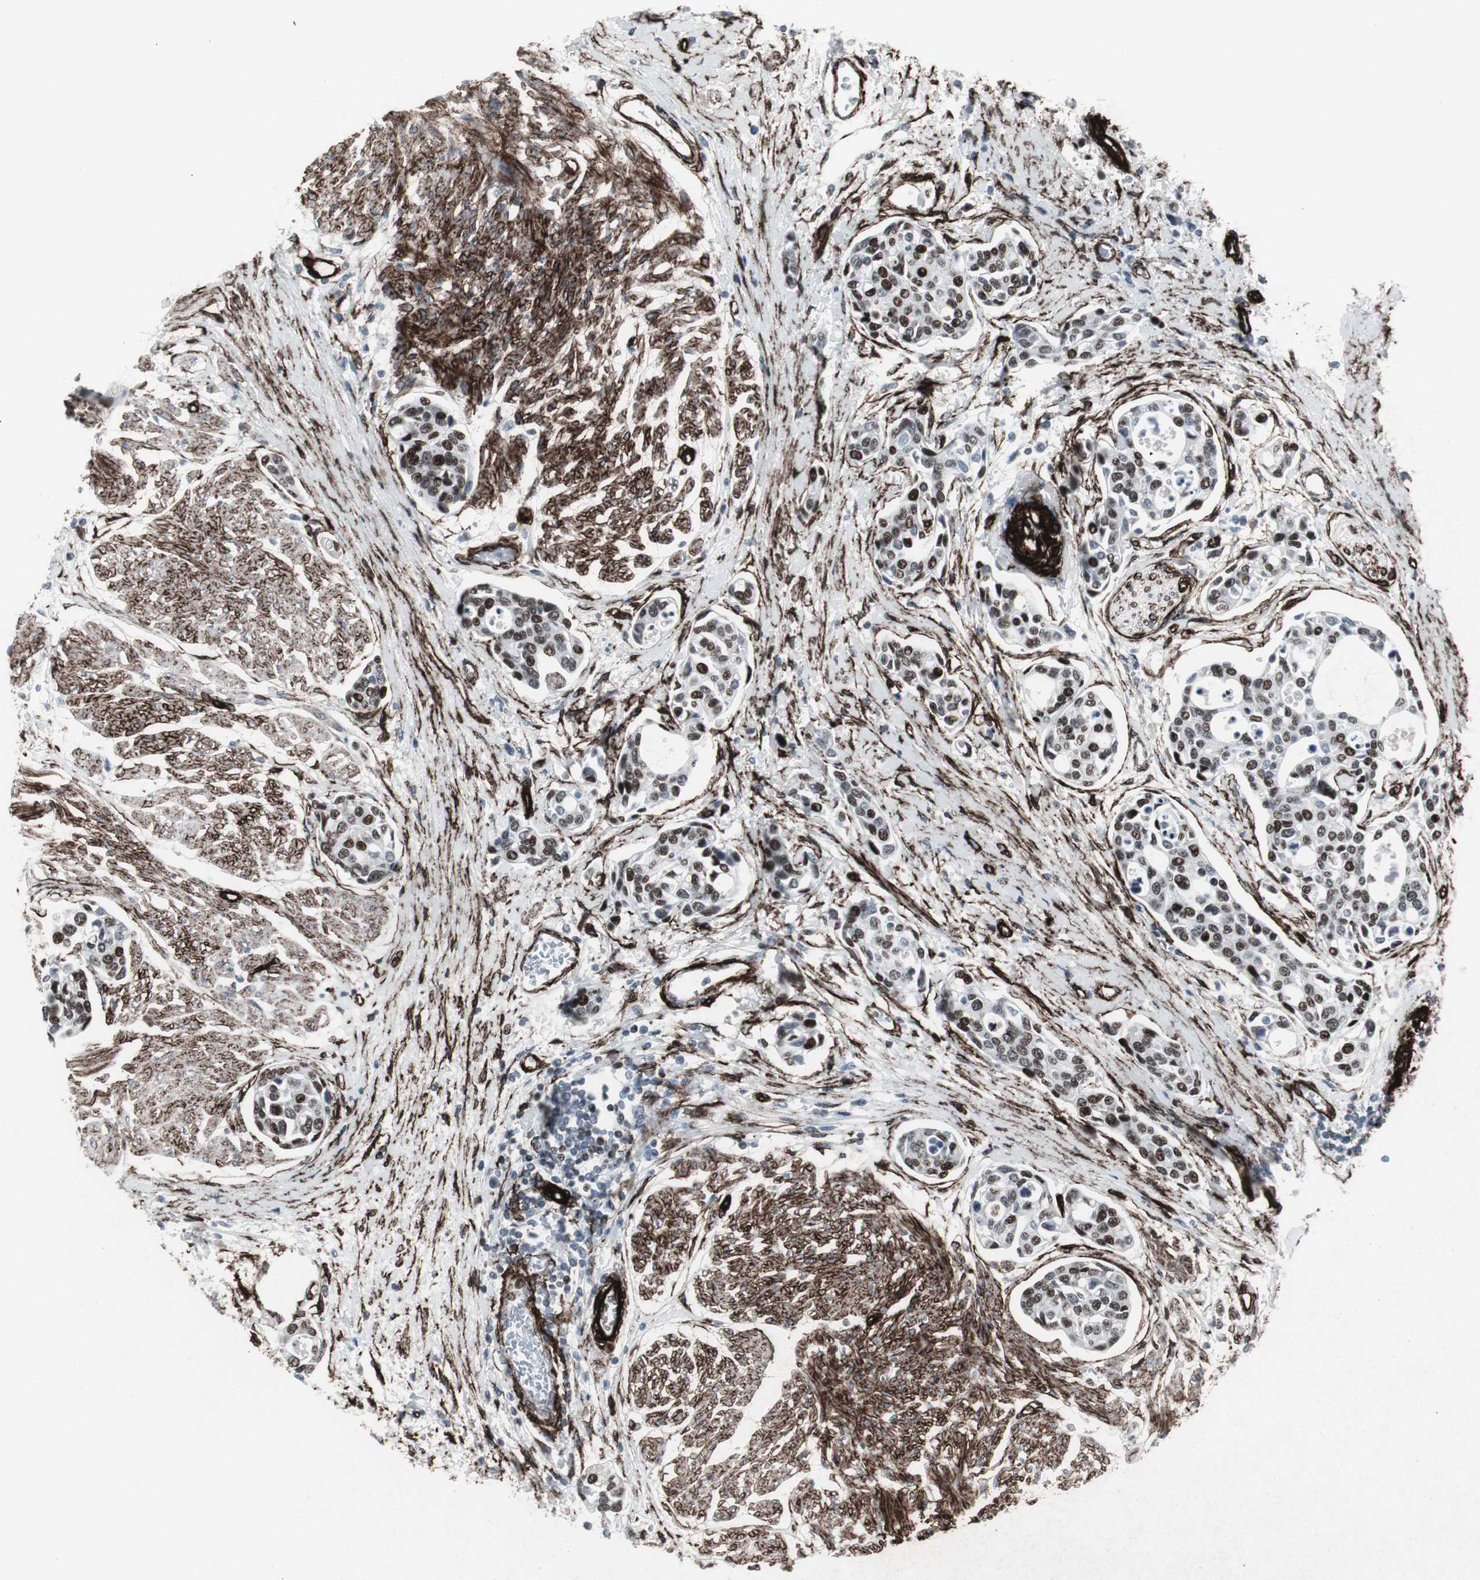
{"staining": {"intensity": "moderate", "quantity": ">75%", "location": "nuclear"}, "tissue": "urothelial cancer", "cell_type": "Tumor cells", "image_type": "cancer", "snomed": [{"axis": "morphology", "description": "Urothelial carcinoma, High grade"}, {"axis": "topography", "description": "Urinary bladder"}], "caption": "Urothelial cancer tissue displays moderate nuclear expression in approximately >75% of tumor cells, visualized by immunohistochemistry.", "gene": "PDGFA", "patient": {"sex": "male", "age": 78}}